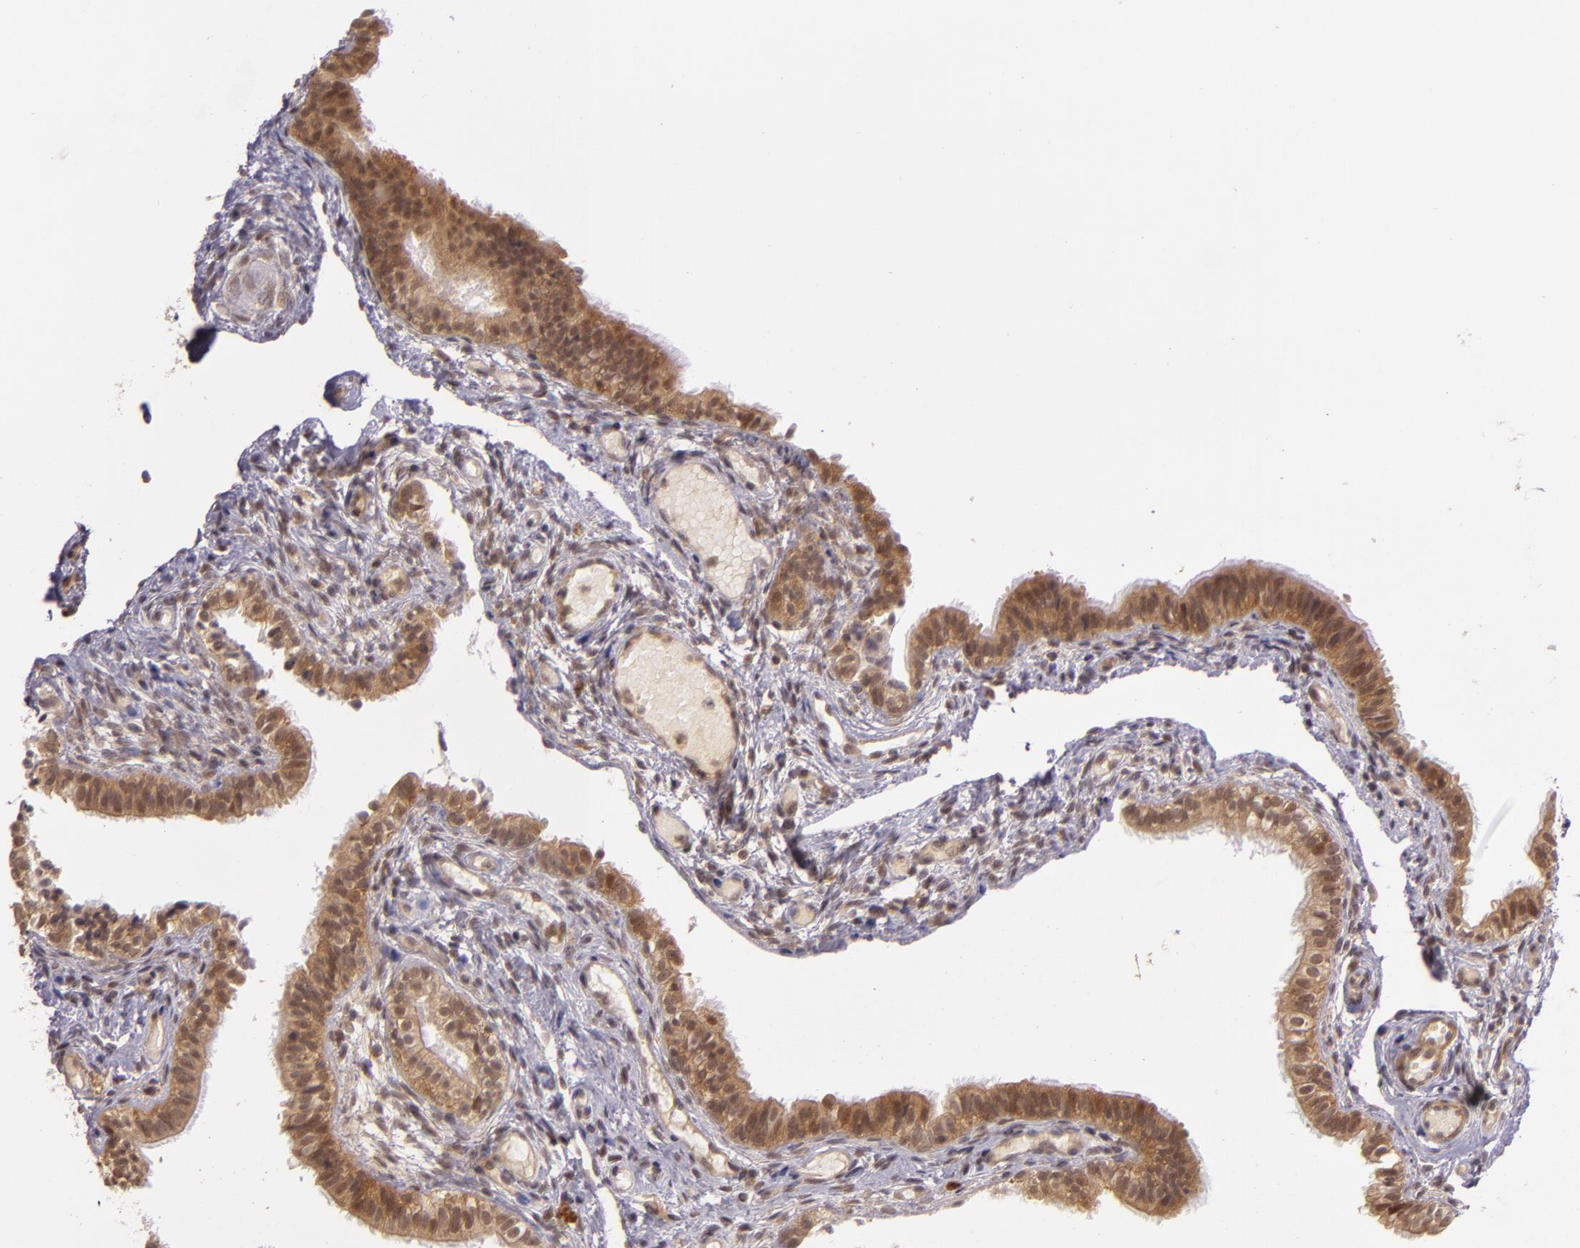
{"staining": {"intensity": "moderate", "quantity": ">75%", "location": "cytoplasmic/membranous"}, "tissue": "fallopian tube", "cell_type": "Glandular cells", "image_type": "normal", "snomed": [{"axis": "morphology", "description": "Normal tissue, NOS"}, {"axis": "morphology", "description": "Dermoid, NOS"}, {"axis": "topography", "description": "Fallopian tube"}], "caption": "Moderate cytoplasmic/membranous expression is present in approximately >75% of glandular cells in unremarkable fallopian tube. The protein is shown in brown color, while the nuclei are stained blue.", "gene": "TXNRD2", "patient": {"sex": "female", "age": 33}}